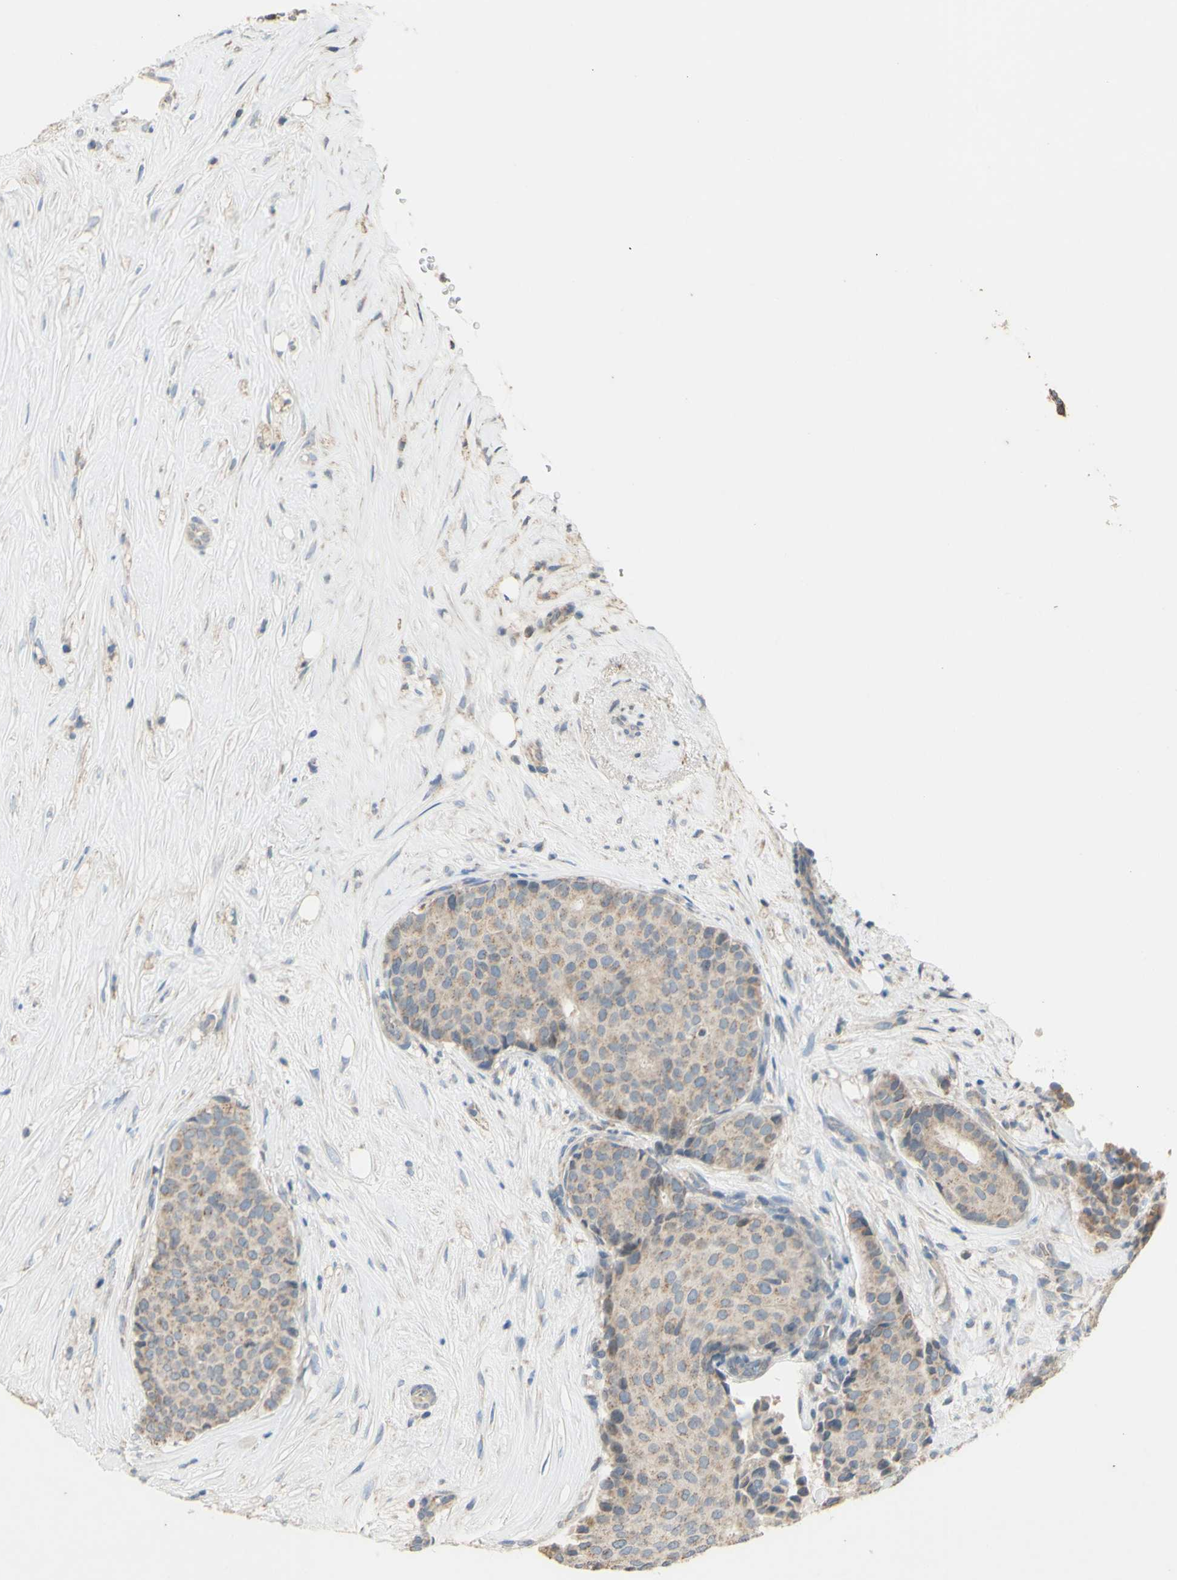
{"staining": {"intensity": "weak", "quantity": ">75%", "location": "cytoplasmic/membranous"}, "tissue": "breast cancer", "cell_type": "Tumor cells", "image_type": "cancer", "snomed": [{"axis": "morphology", "description": "Duct carcinoma"}, {"axis": "topography", "description": "Breast"}], "caption": "A histopathology image of breast cancer stained for a protein shows weak cytoplasmic/membranous brown staining in tumor cells. The protein of interest is stained brown, and the nuclei are stained in blue (DAB IHC with brightfield microscopy, high magnification).", "gene": "PTGIS", "patient": {"sex": "female", "age": 75}}